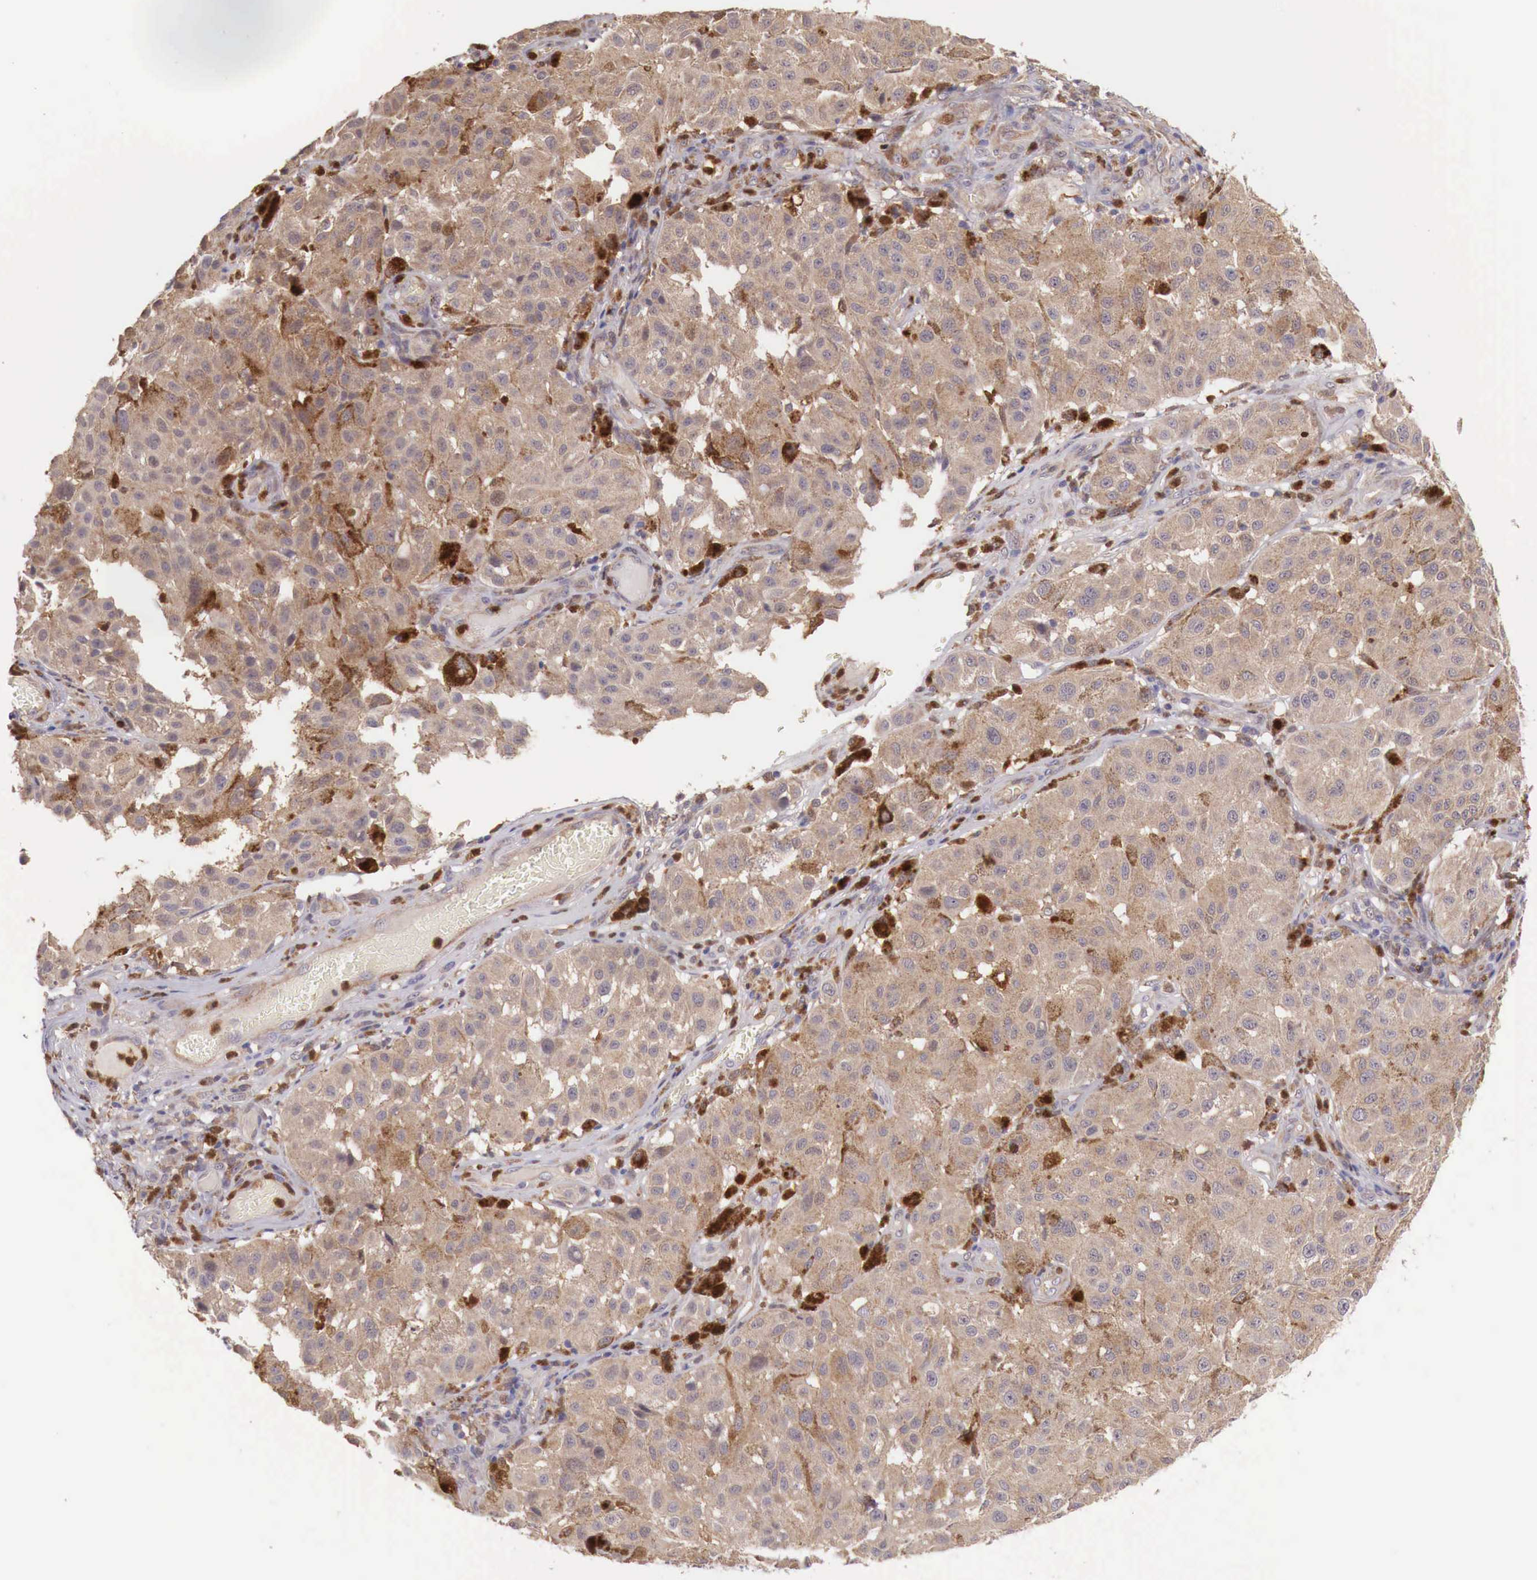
{"staining": {"intensity": "weak", "quantity": ">75%", "location": "cytoplasmic/membranous"}, "tissue": "melanoma", "cell_type": "Tumor cells", "image_type": "cancer", "snomed": [{"axis": "morphology", "description": "Malignant melanoma, NOS"}, {"axis": "topography", "description": "Skin"}], "caption": "Immunohistochemical staining of melanoma reveals weak cytoplasmic/membranous protein positivity in approximately >75% of tumor cells. Nuclei are stained in blue.", "gene": "GAB2", "patient": {"sex": "female", "age": 64}}